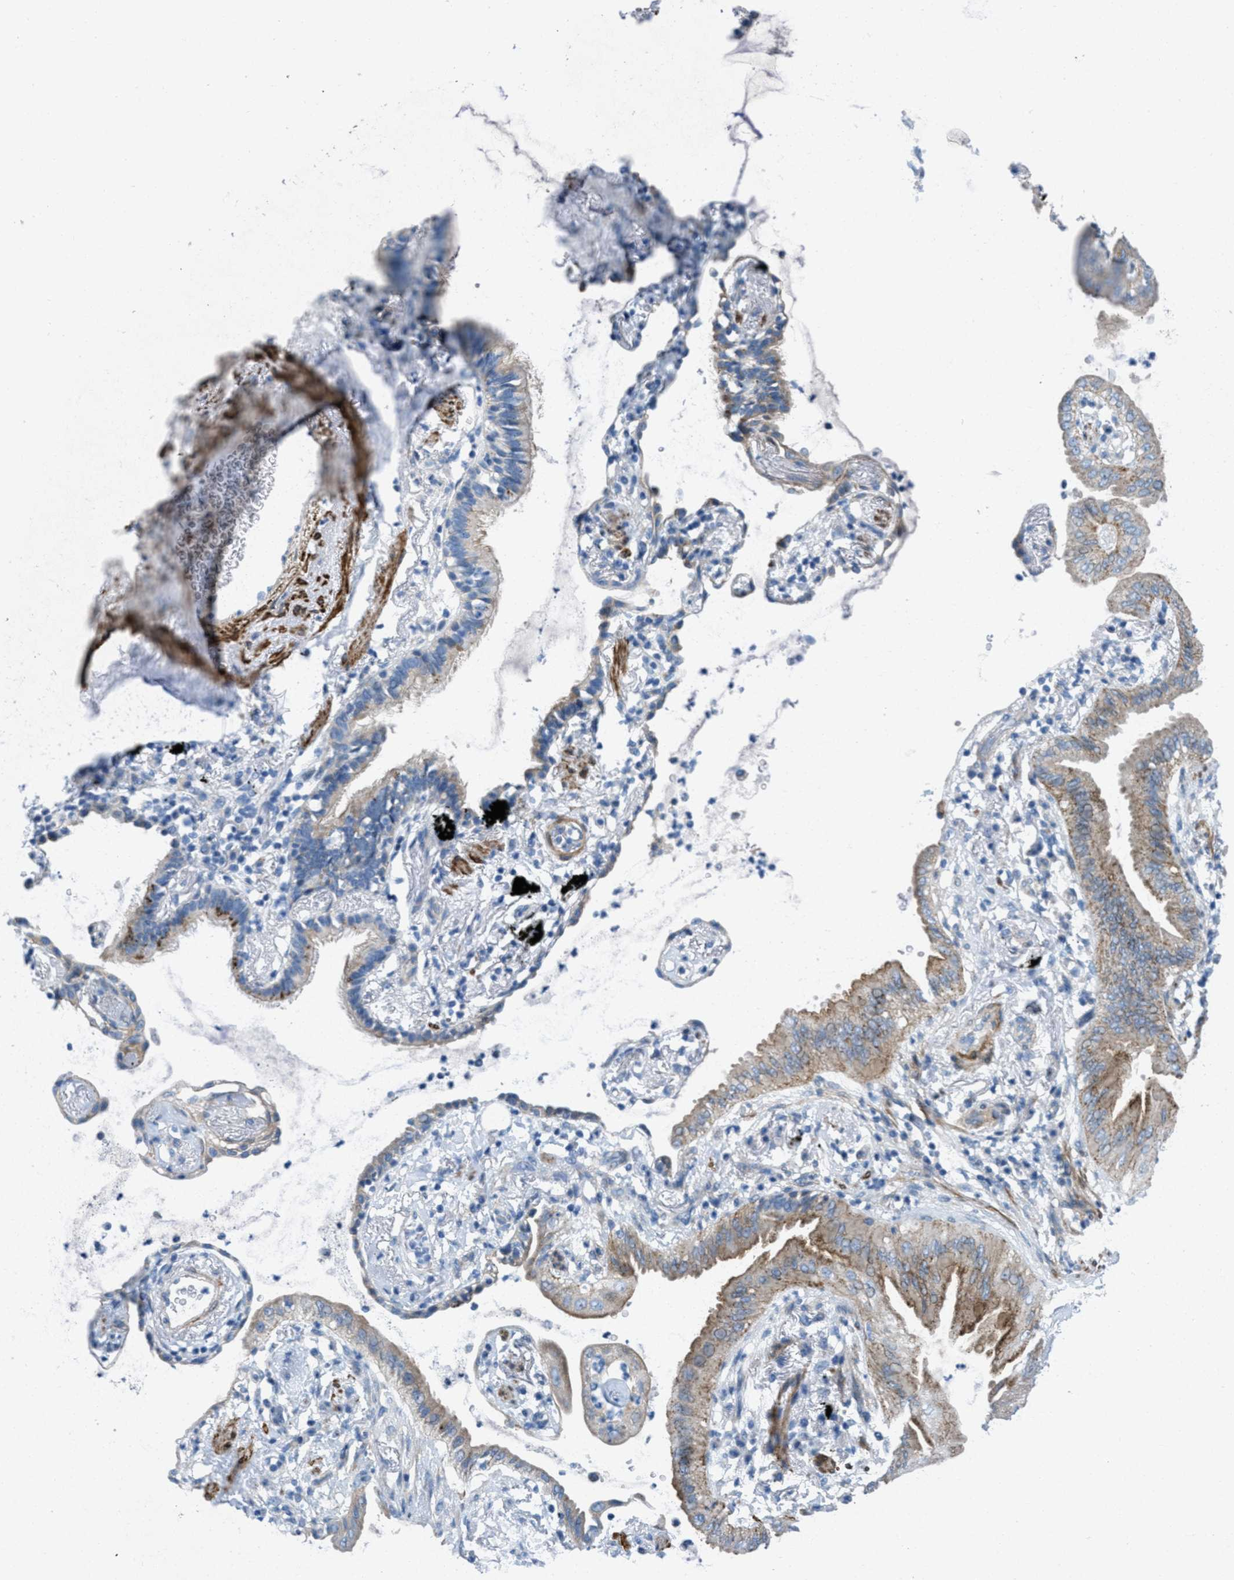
{"staining": {"intensity": "moderate", "quantity": ">75%", "location": "cytoplasmic/membranous"}, "tissue": "lung cancer", "cell_type": "Tumor cells", "image_type": "cancer", "snomed": [{"axis": "morphology", "description": "Normal tissue, NOS"}, {"axis": "morphology", "description": "Adenocarcinoma, NOS"}, {"axis": "topography", "description": "Bronchus"}, {"axis": "topography", "description": "Lung"}], "caption": "Lung cancer stained with a protein marker displays moderate staining in tumor cells.", "gene": "MFSD13A", "patient": {"sex": "female", "age": 70}}